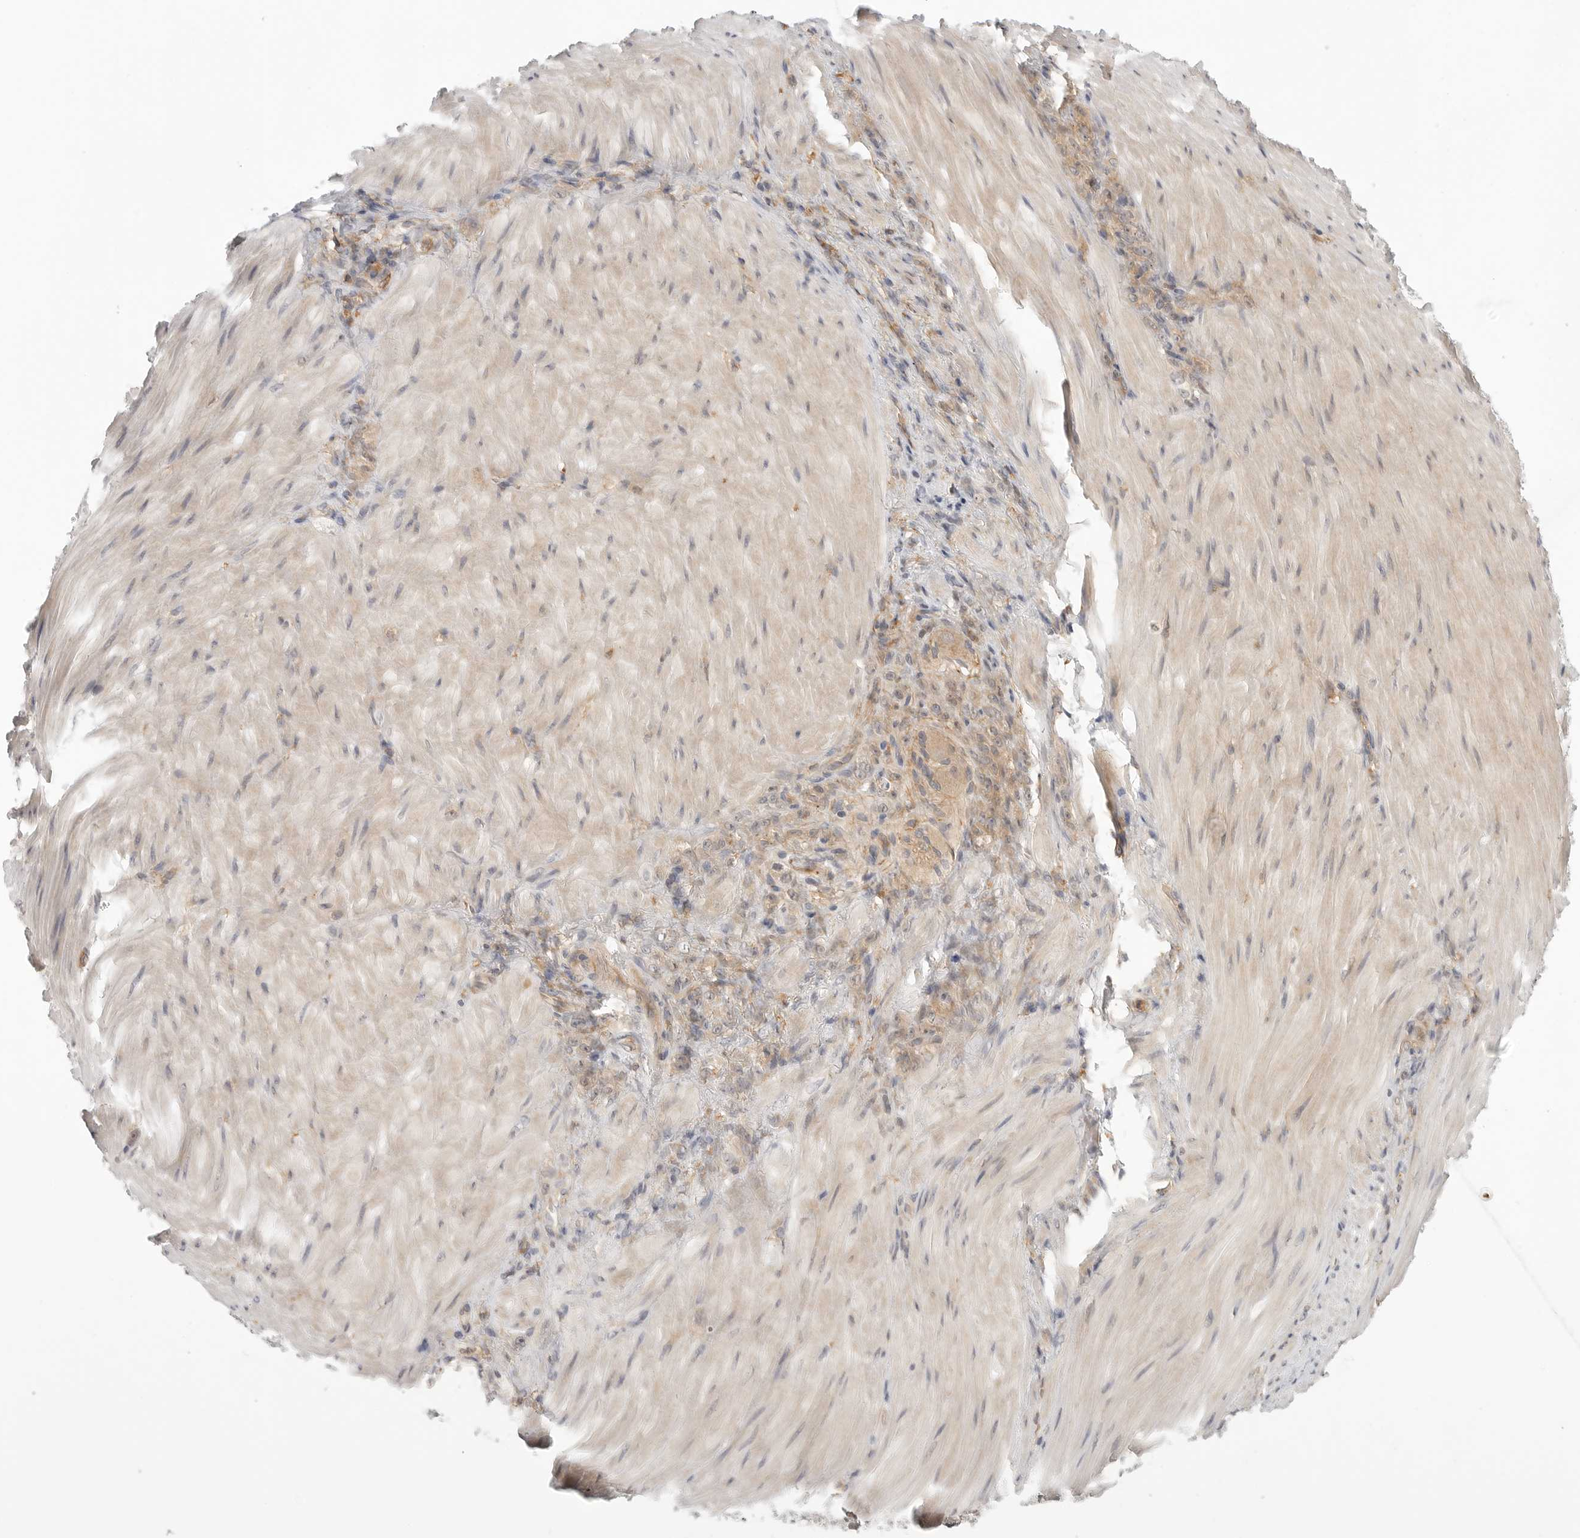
{"staining": {"intensity": "weak", "quantity": ">75%", "location": "cytoplasmic/membranous"}, "tissue": "stomach cancer", "cell_type": "Tumor cells", "image_type": "cancer", "snomed": [{"axis": "morphology", "description": "Normal tissue, NOS"}, {"axis": "morphology", "description": "Adenocarcinoma, NOS"}, {"axis": "topography", "description": "Stomach"}], "caption": "Immunohistochemistry (DAB) staining of human stomach cancer (adenocarcinoma) demonstrates weak cytoplasmic/membranous protein staining in about >75% of tumor cells.", "gene": "DBNL", "patient": {"sex": "male", "age": 82}}